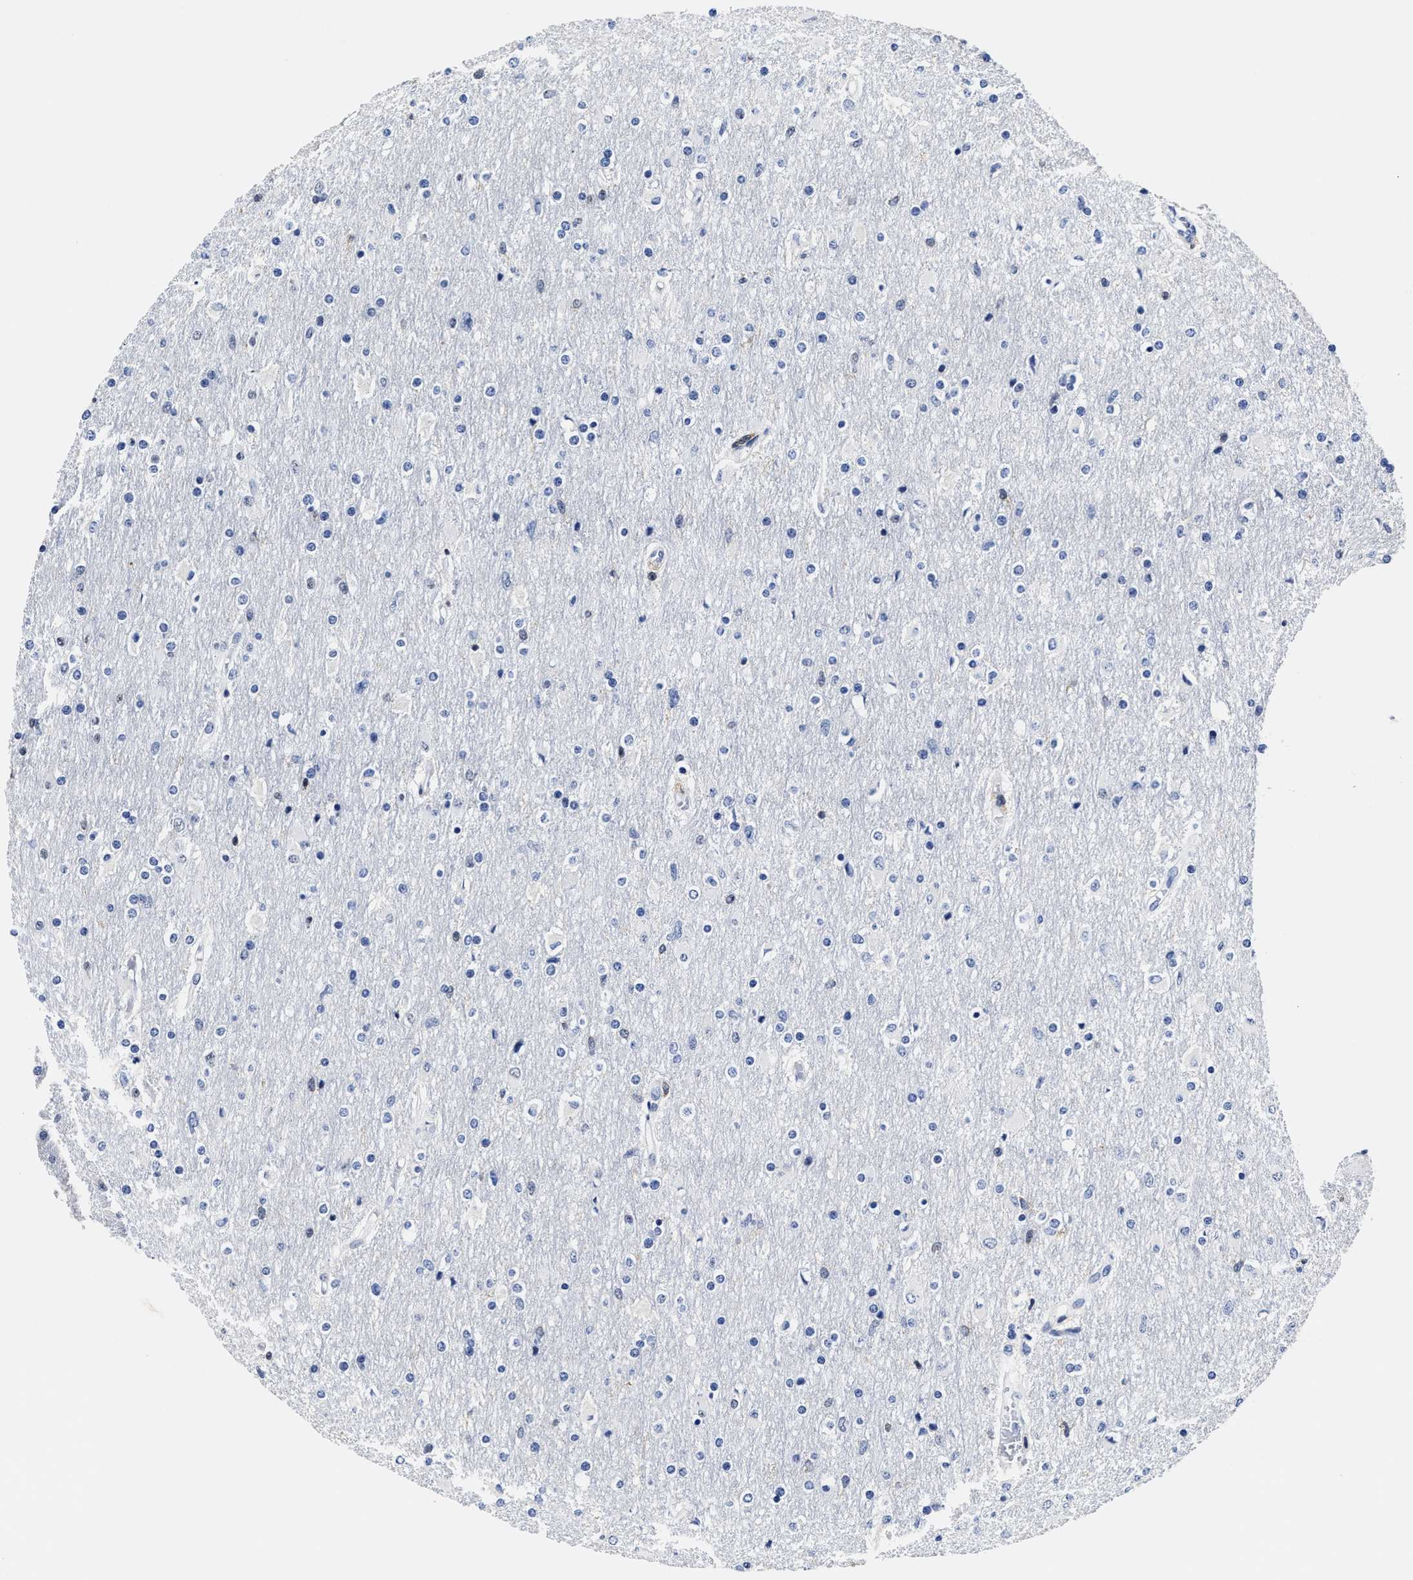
{"staining": {"intensity": "negative", "quantity": "none", "location": "none"}, "tissue": "glioma", "cell_type": "Tumor cells", "image_type": "cancer", "snomed": [{"axis": "morphology", "description": "Glioma, malignant, High grade"}, {"axis": "topography", "description": "Cerebral cortex"}], "caption": "DAB immunohistochemical staining of human high-grade glioma (malignant) demonstrates no significant staining in tumor cells.", "gene": "PRPF4B", "patient": {"sex": "female", "age": 36}}